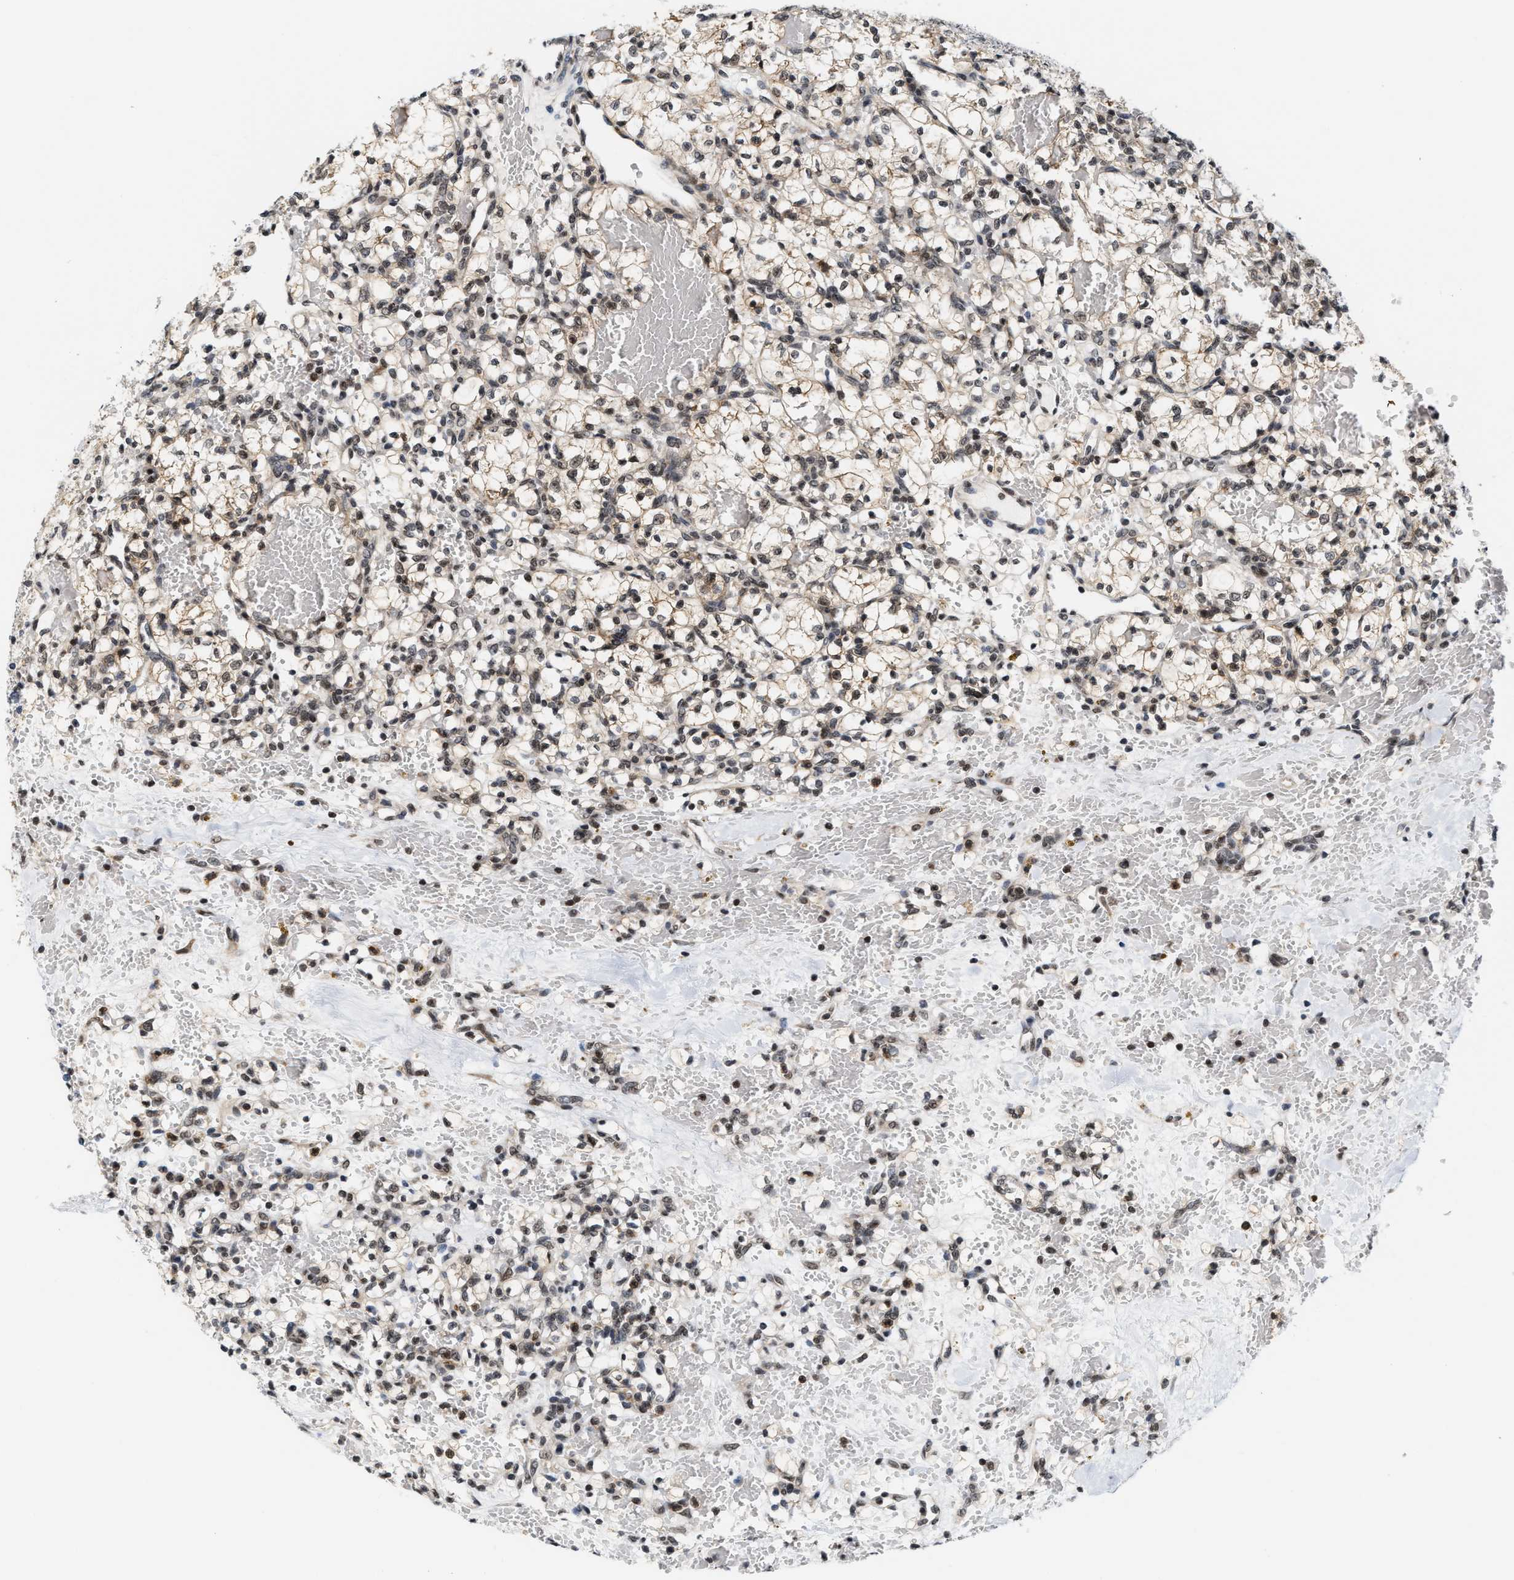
{"staining": {"intensity": "weak", "quantity": ">75%", "location": "nuclear"}, "tissue": "renal cancer", "cell_type": "Tumor cells", "image_type": "cancer", "snomed": [{"axis": "morphology", "description": "Adenocarcinoma, NOS"}, {"axis": "topography", "description": "Kidney"}], "caption": "Weak nuclear protein expression is present in approximately >75% of tumor cells in adenocarcinoma (renal).", "gene": "ANKRD6", "patient": {"sex": "female", "age": 60}}